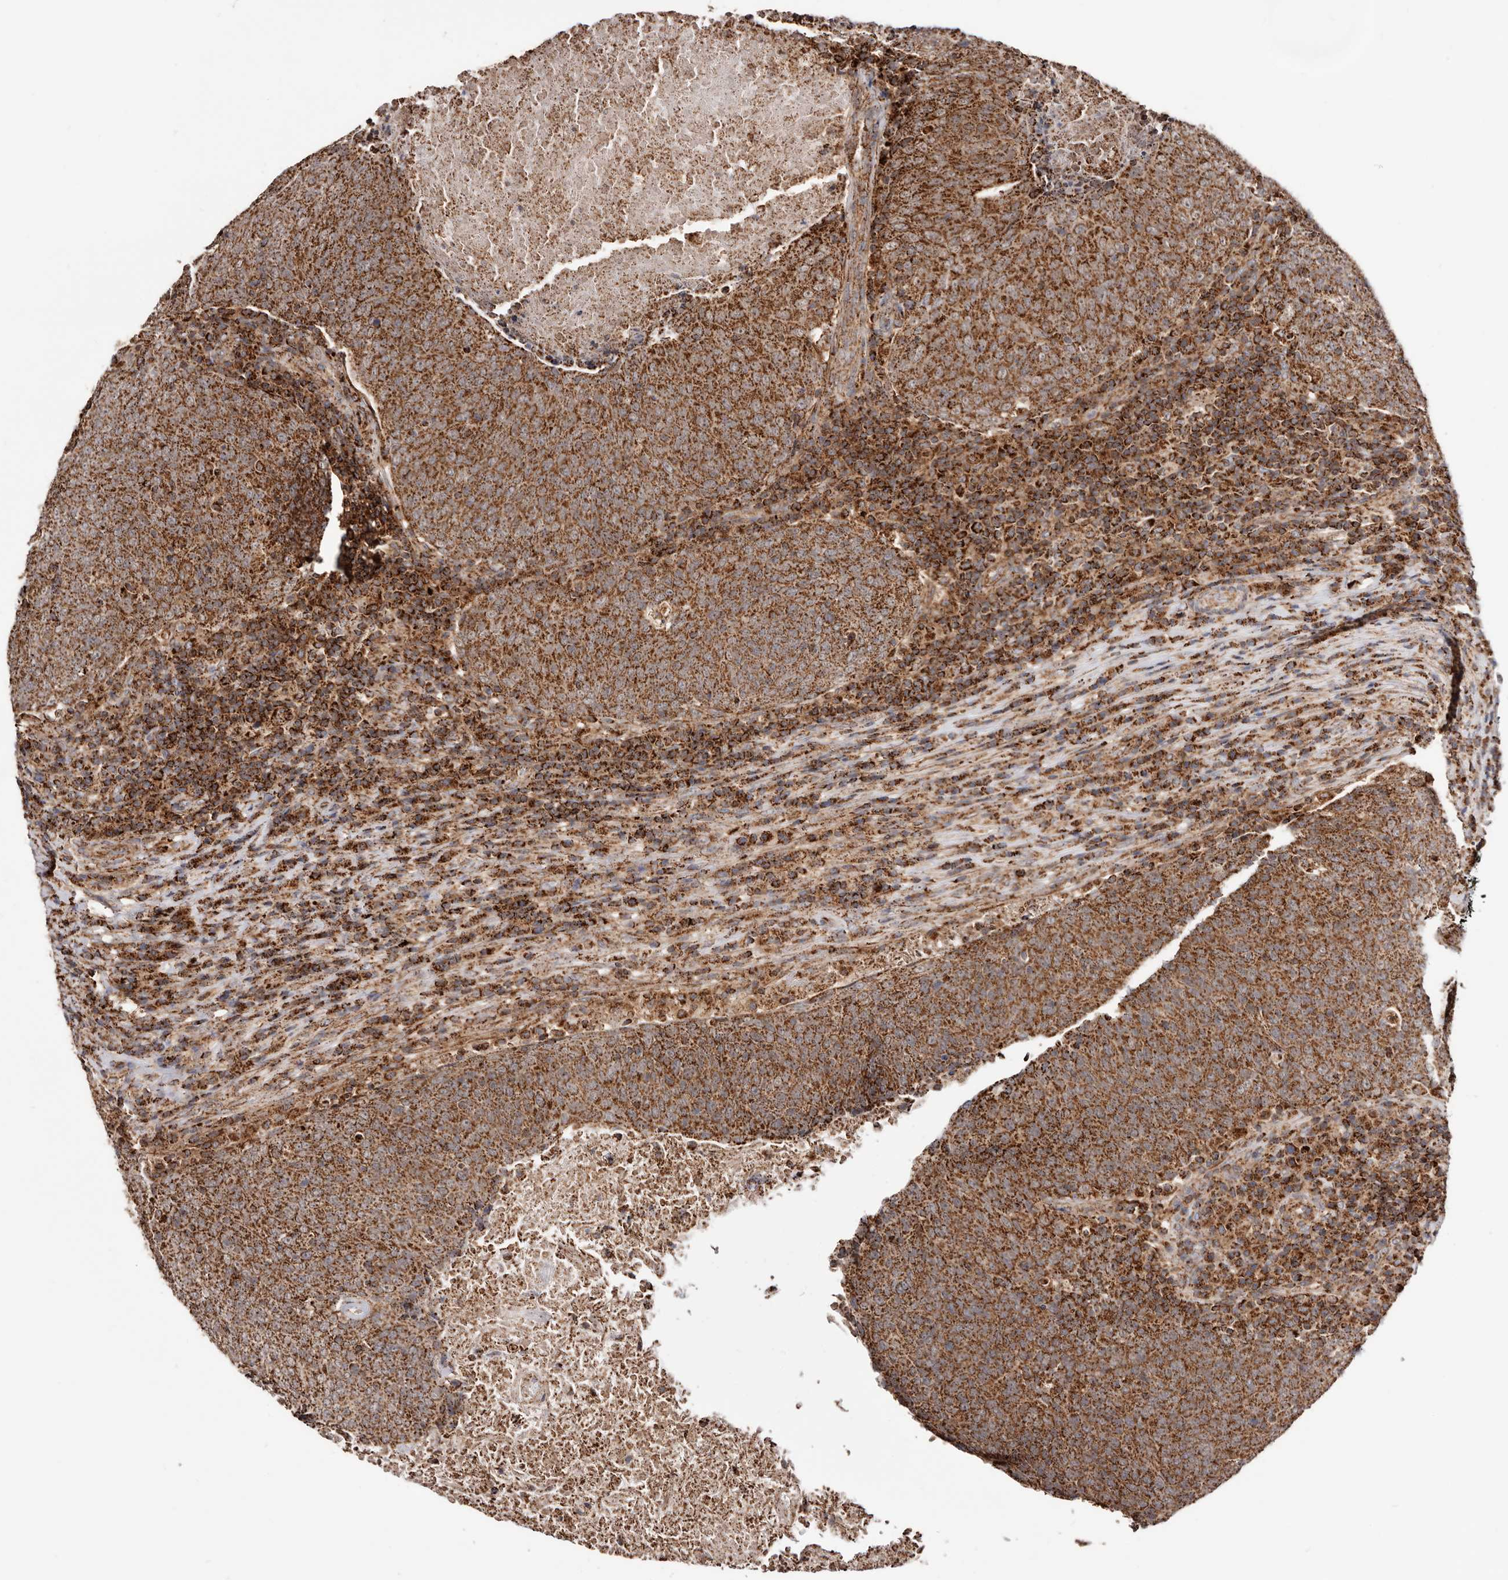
{"staining": {"intensity": "moderate", "quantity": ">75%", "location": "cytoplasmic/membranous"}, "tissue": "head and neck cancer", "cell_type": "Tumor cells", "image_type": "cancer", "snomed": [{"axis": "morphology", "description": "Squamous cell carcinoma, NOS"}, {"axis": "morphology", "description": "Squamous cell carcinoma, metastatic, NOS"}, {"axis": "topography", "description": "Lymph node"}, {"axis": "topography", "description": "Head-Neck"}], "caption": "Immunohistochemical staining of human head and neck cancer (squamous cell carcinoma) displays medium levels of moderate cytoplasmic/membranous positivity in approximately >75% of tumor cells.", "gene": "PRKACB", "patient": {"sex": "male", "age": 62}}